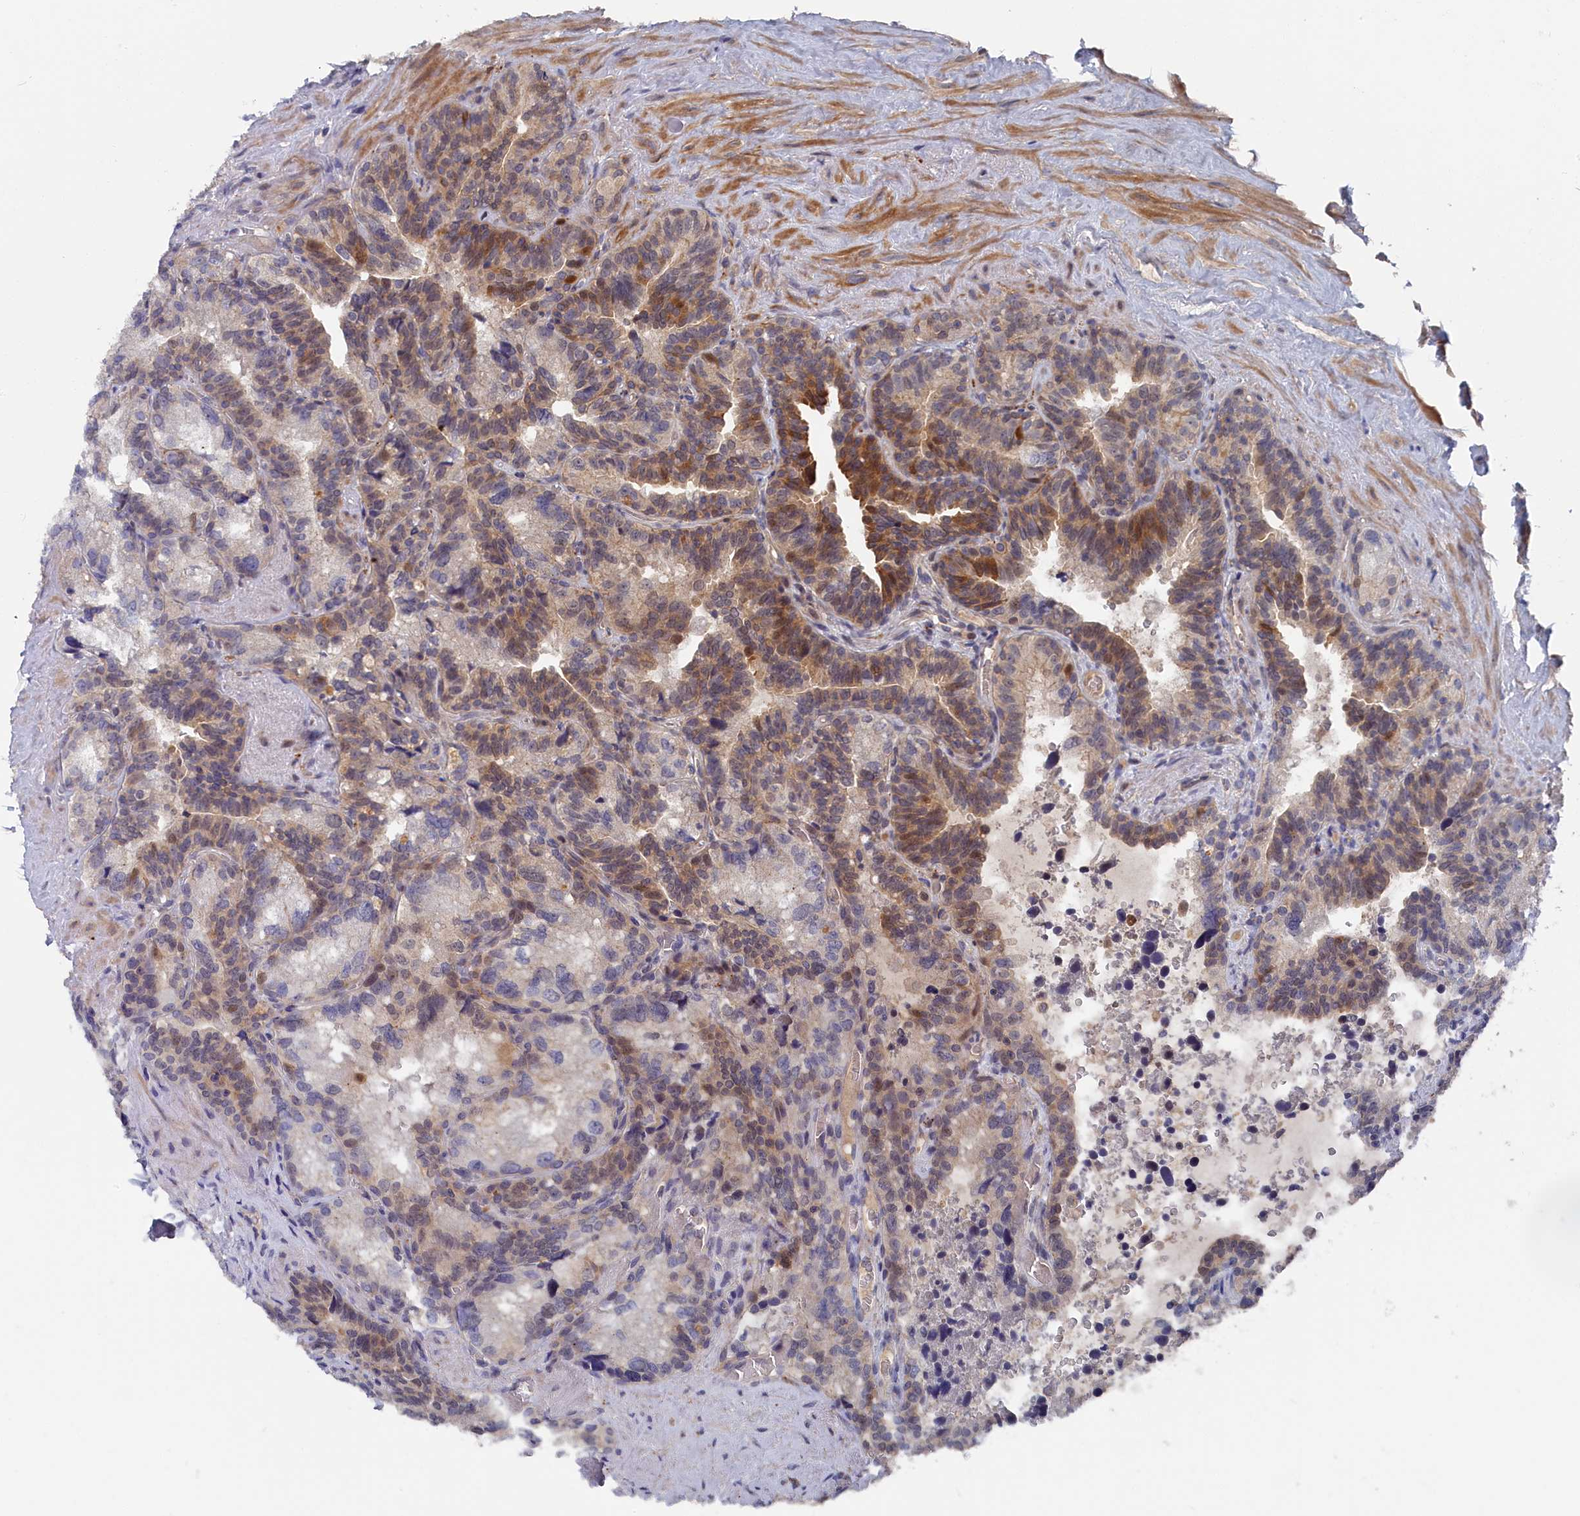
{"staining": {"intensity": "moderate", "quantity": "25%-75%", "location": "cytoplasmic/membranous"}, "tissue": "seminal vesicle", "cell_type": "Glandular cells", "image_type": "normal", "snomed": [{"axis": "morphology", "description": "Normal tissue, NOS"}, {"axis": "topography", "description": "Seminal veicle"}], "caption": "The photomicrograph reveals a brown stain indicating the presence of a protein in the cytoplasmic/membranous of glandular cells in seminal vesicle. (DAB (3,3'-diaminobenzidine) IHC, brown staining for protein, blue staining for nuclei).", "gene": "RMI2", "patient": {"sex": "male", "age": 68}}